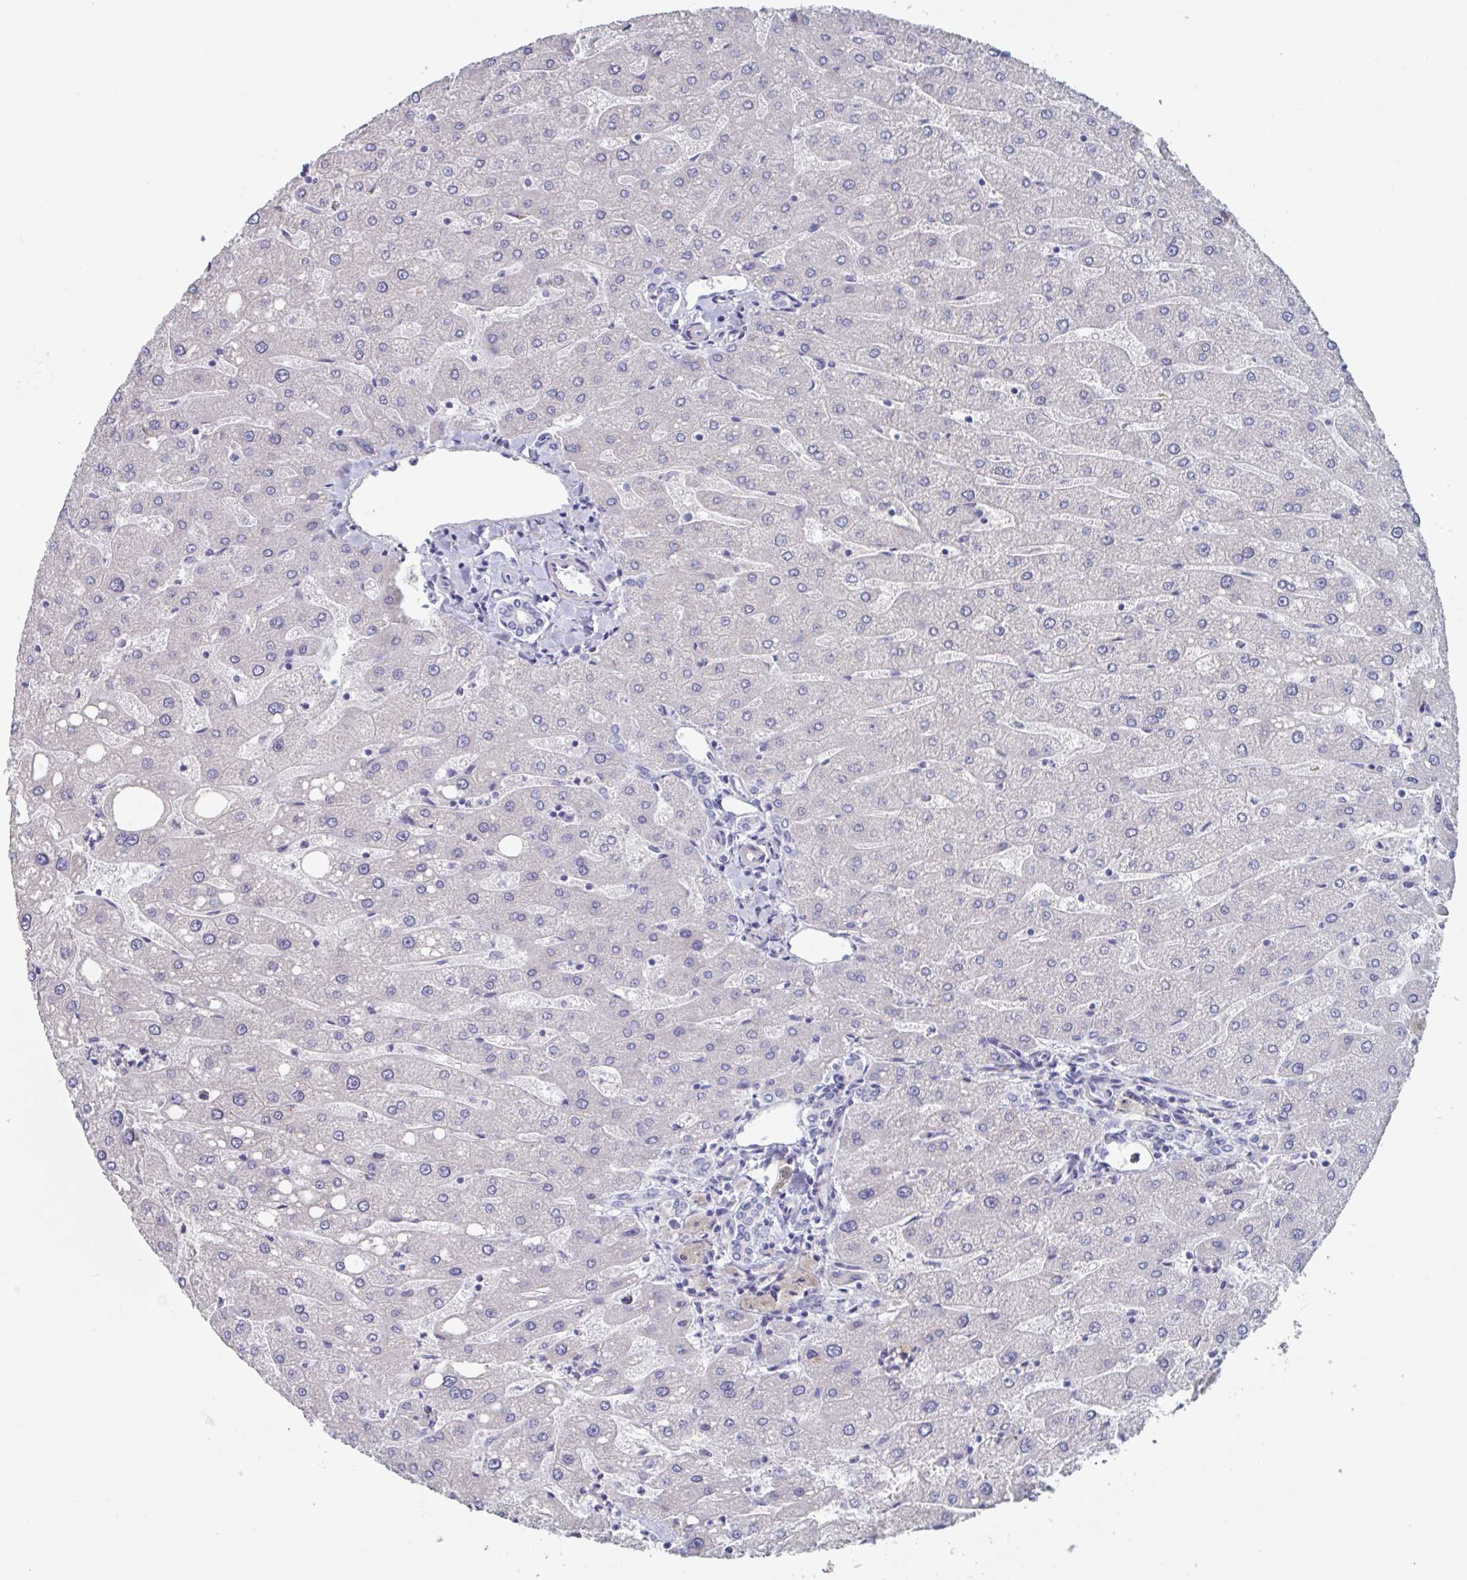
{"staining": {"intensity": "negative", "quantity": "none", "location": "none"}, "tissue": "liver", "cell_type": "Cholangiocytes", "image_type": "normal", "snomed": [{"axis": "morphology", "description": "Normal tissue, NOS"}, {"axis": "topography", "description": "Liver"}], "caption": "Liver stained for a protein using immunohistochemistry exhibits no staining cholangiocytes.", "gene": "ABHD16A", "patient": {"sex": "male", "age": 67}}